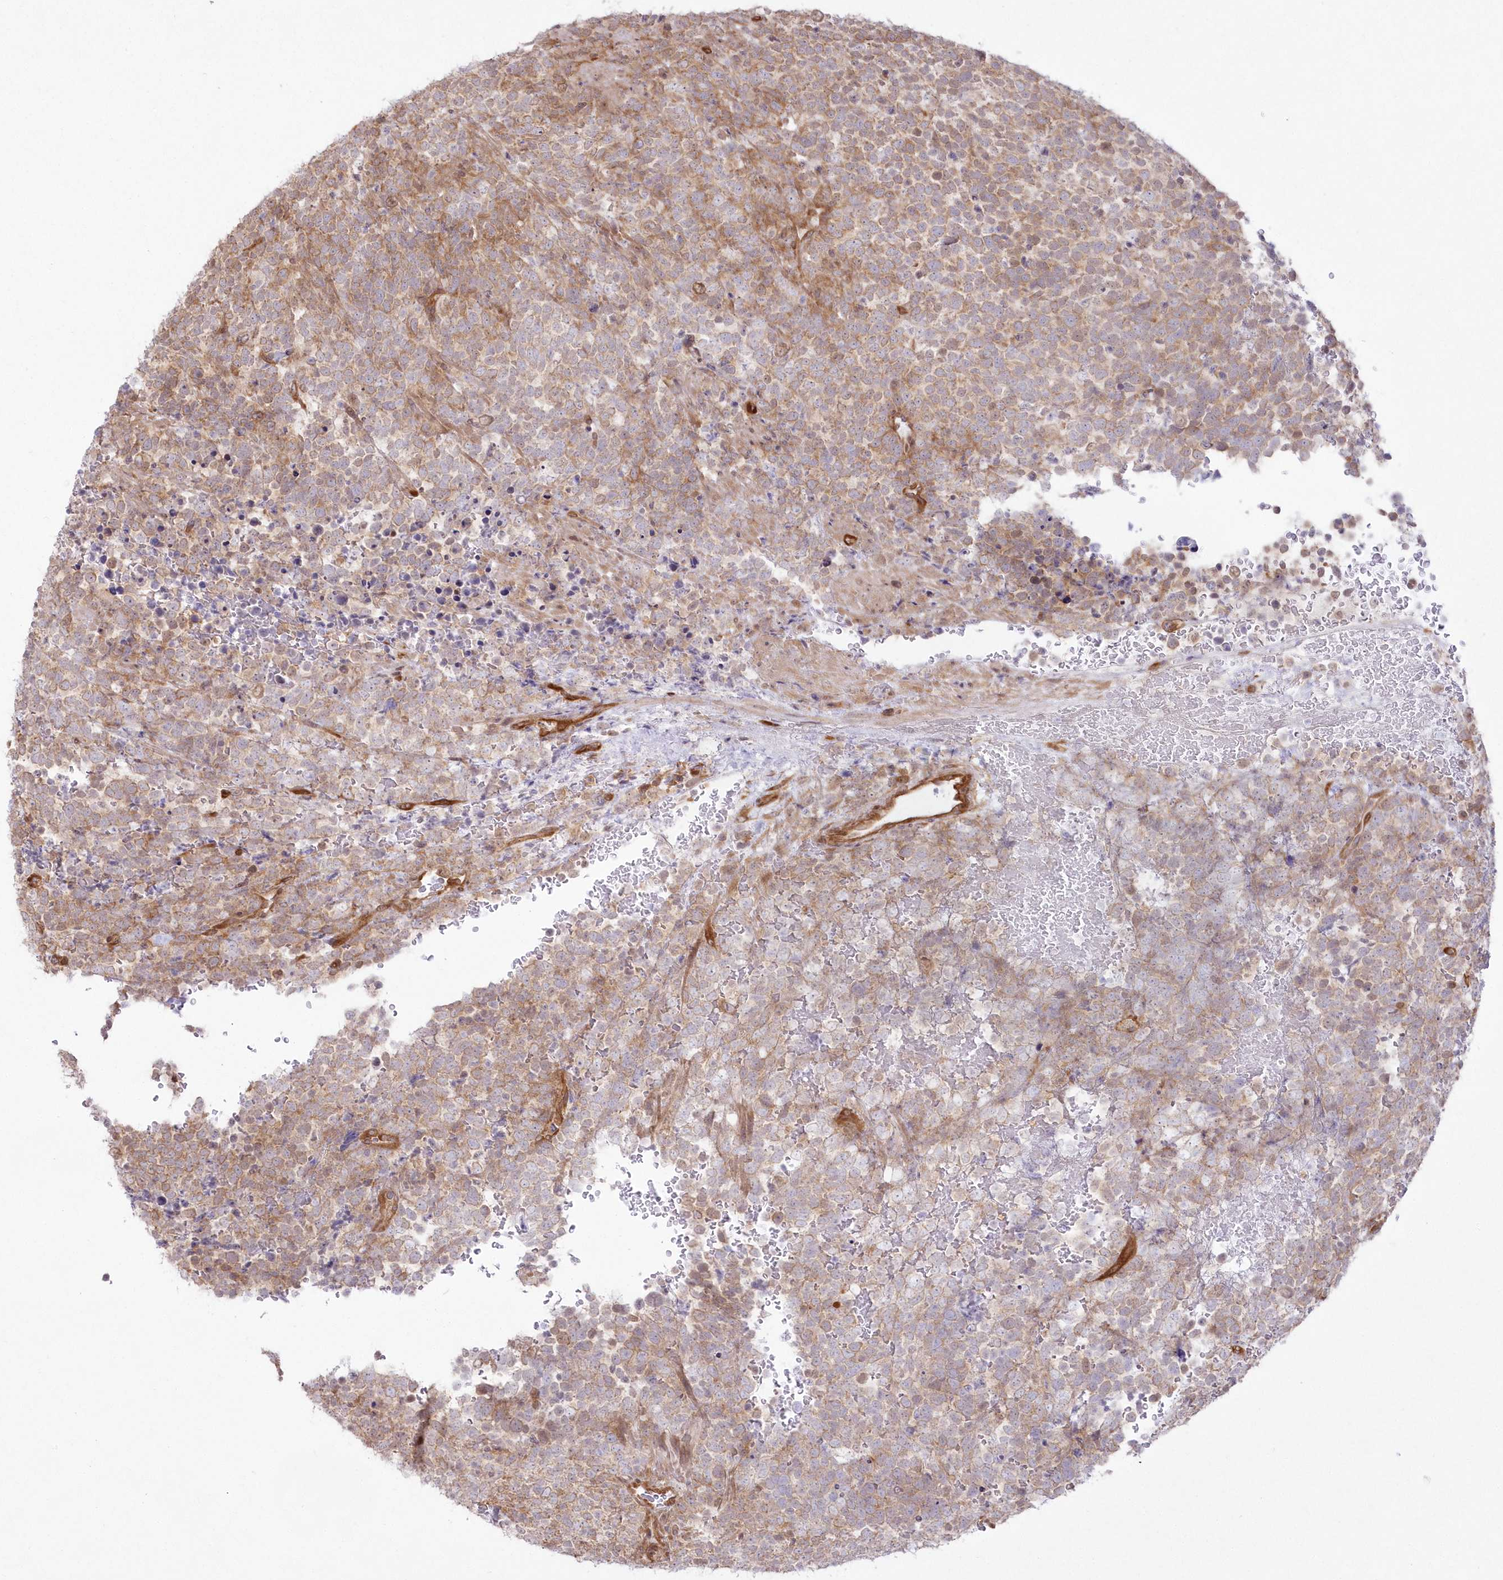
{"staining": {"intensity": "moderate", "quantity": ">75%", "location": "cytoplasmic/membranous"}, "tissue": "urothelial cancer", "cell_type": "Tumor cells", "image_type": "cancer", "snomed": [{"axis": "morphology", "description": "Urothelial carcinoma, High grade"}, {"axis": "topography", "description": "Urinary bladder"}], "caption": "Protein analysis of urothelial carcinoma (high-grade) tissue exhibits moderate cytoplasmic/membranous expression in approximately >75% of tumor cells.", "gene": "SH3PXD2B", "patient": {"sex": "female", "age": 82}}